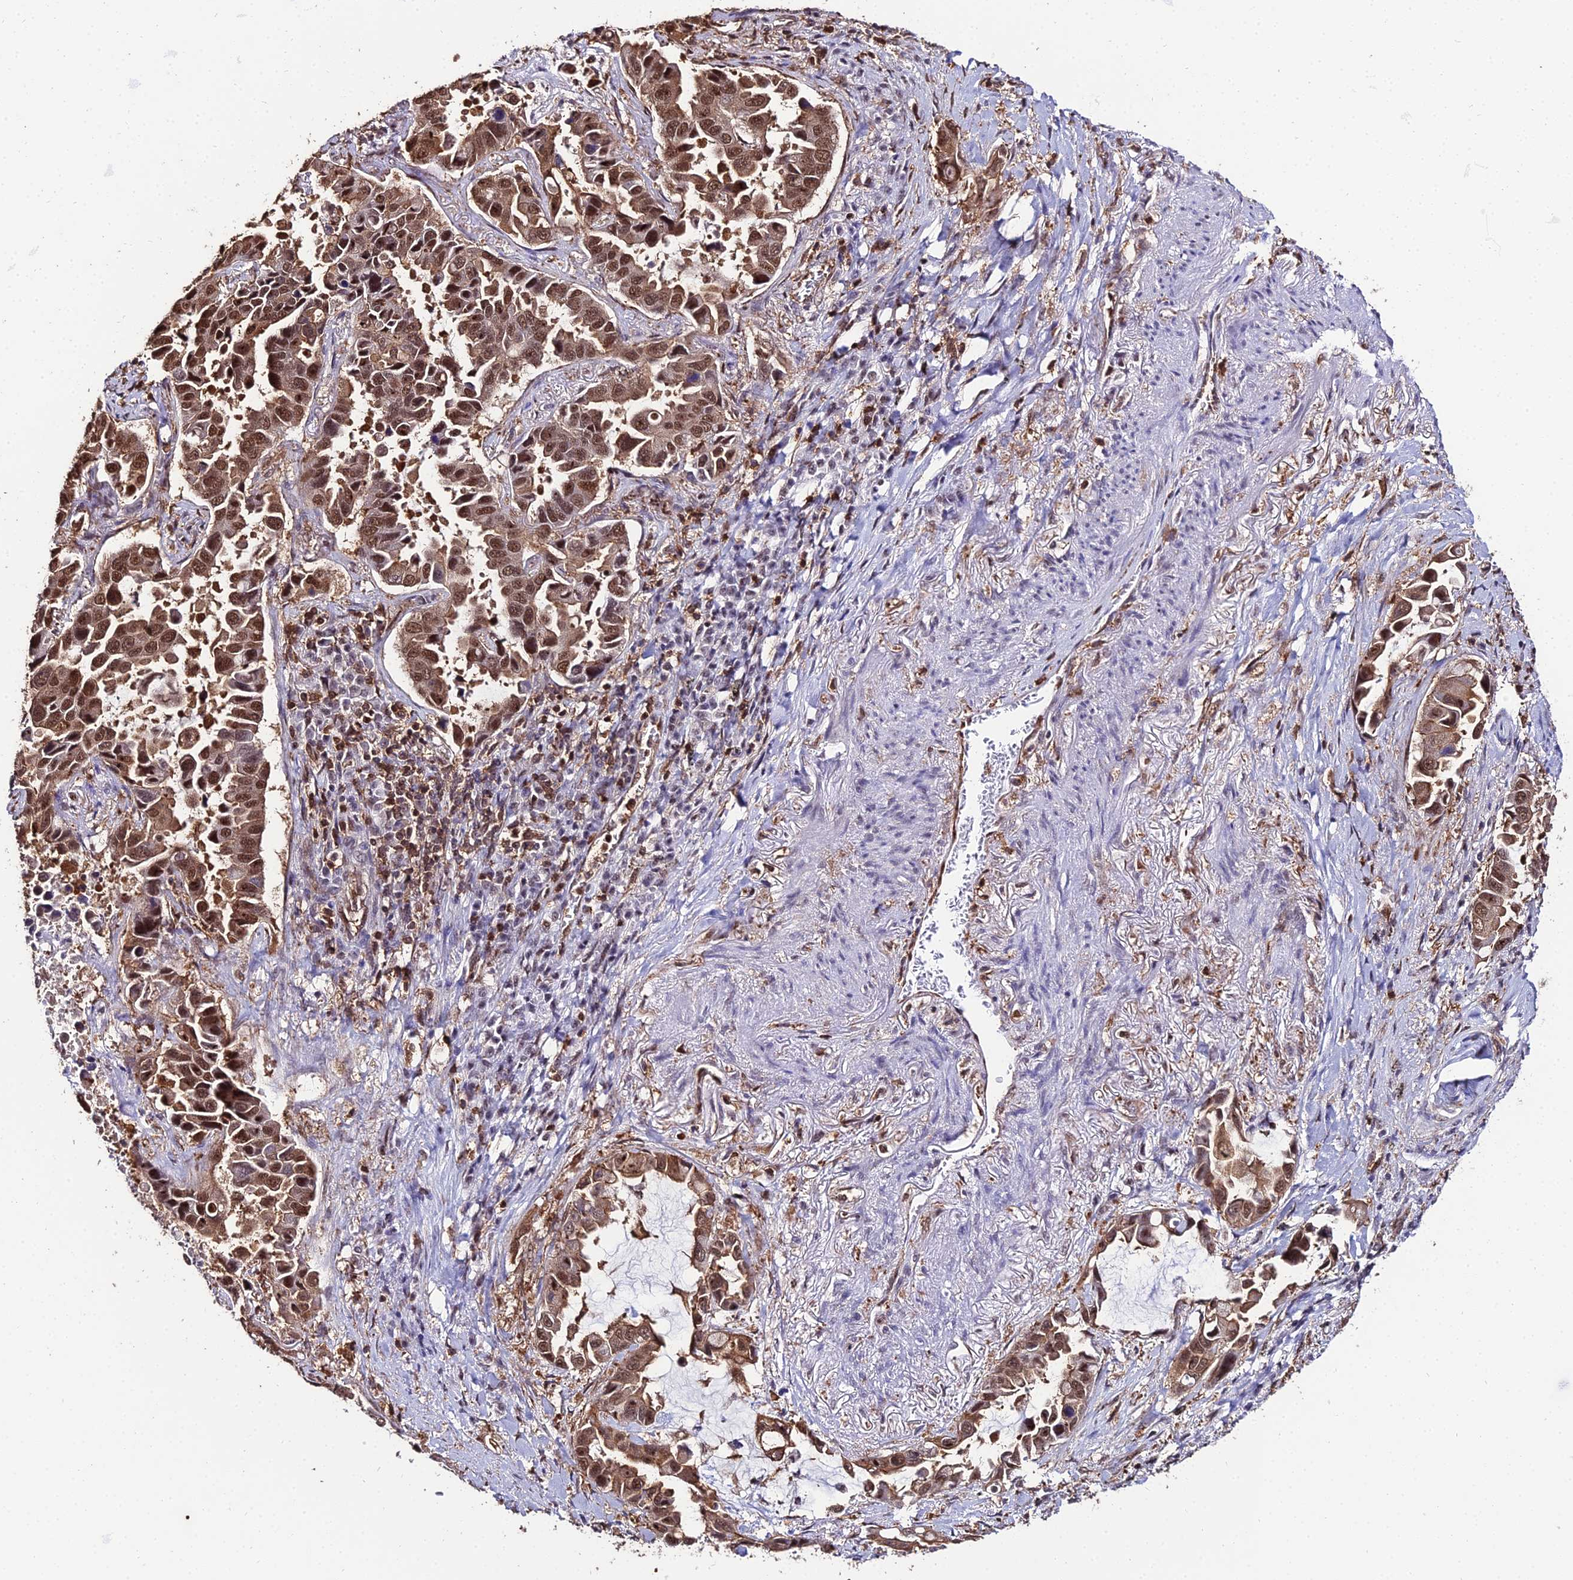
{"staining": {"intensity": "strong", "quantity": ">75%", "location": "cytoplasmic/membranous,nuclear"}, "tissue": "lung cancer", "cell_type": "Tumor cells", "image_type": "cancer", "snomed": [{"axis": "morphology", "description": "Adenocarcinoma, NOS"}, {"axis": "topography", "description": "Lung"}], "caption": "Immunohistochemistry (DAB (3,3'-diaminobenzidine)) staining of lung cancer (adenocarcinoma) demonstrates strong cytoplasmic/membranous and nuclear protein staining in approximately >75% of tumor cells.", "gene": "PPP4C", "patient": {"sex": "male", "age": 64}}